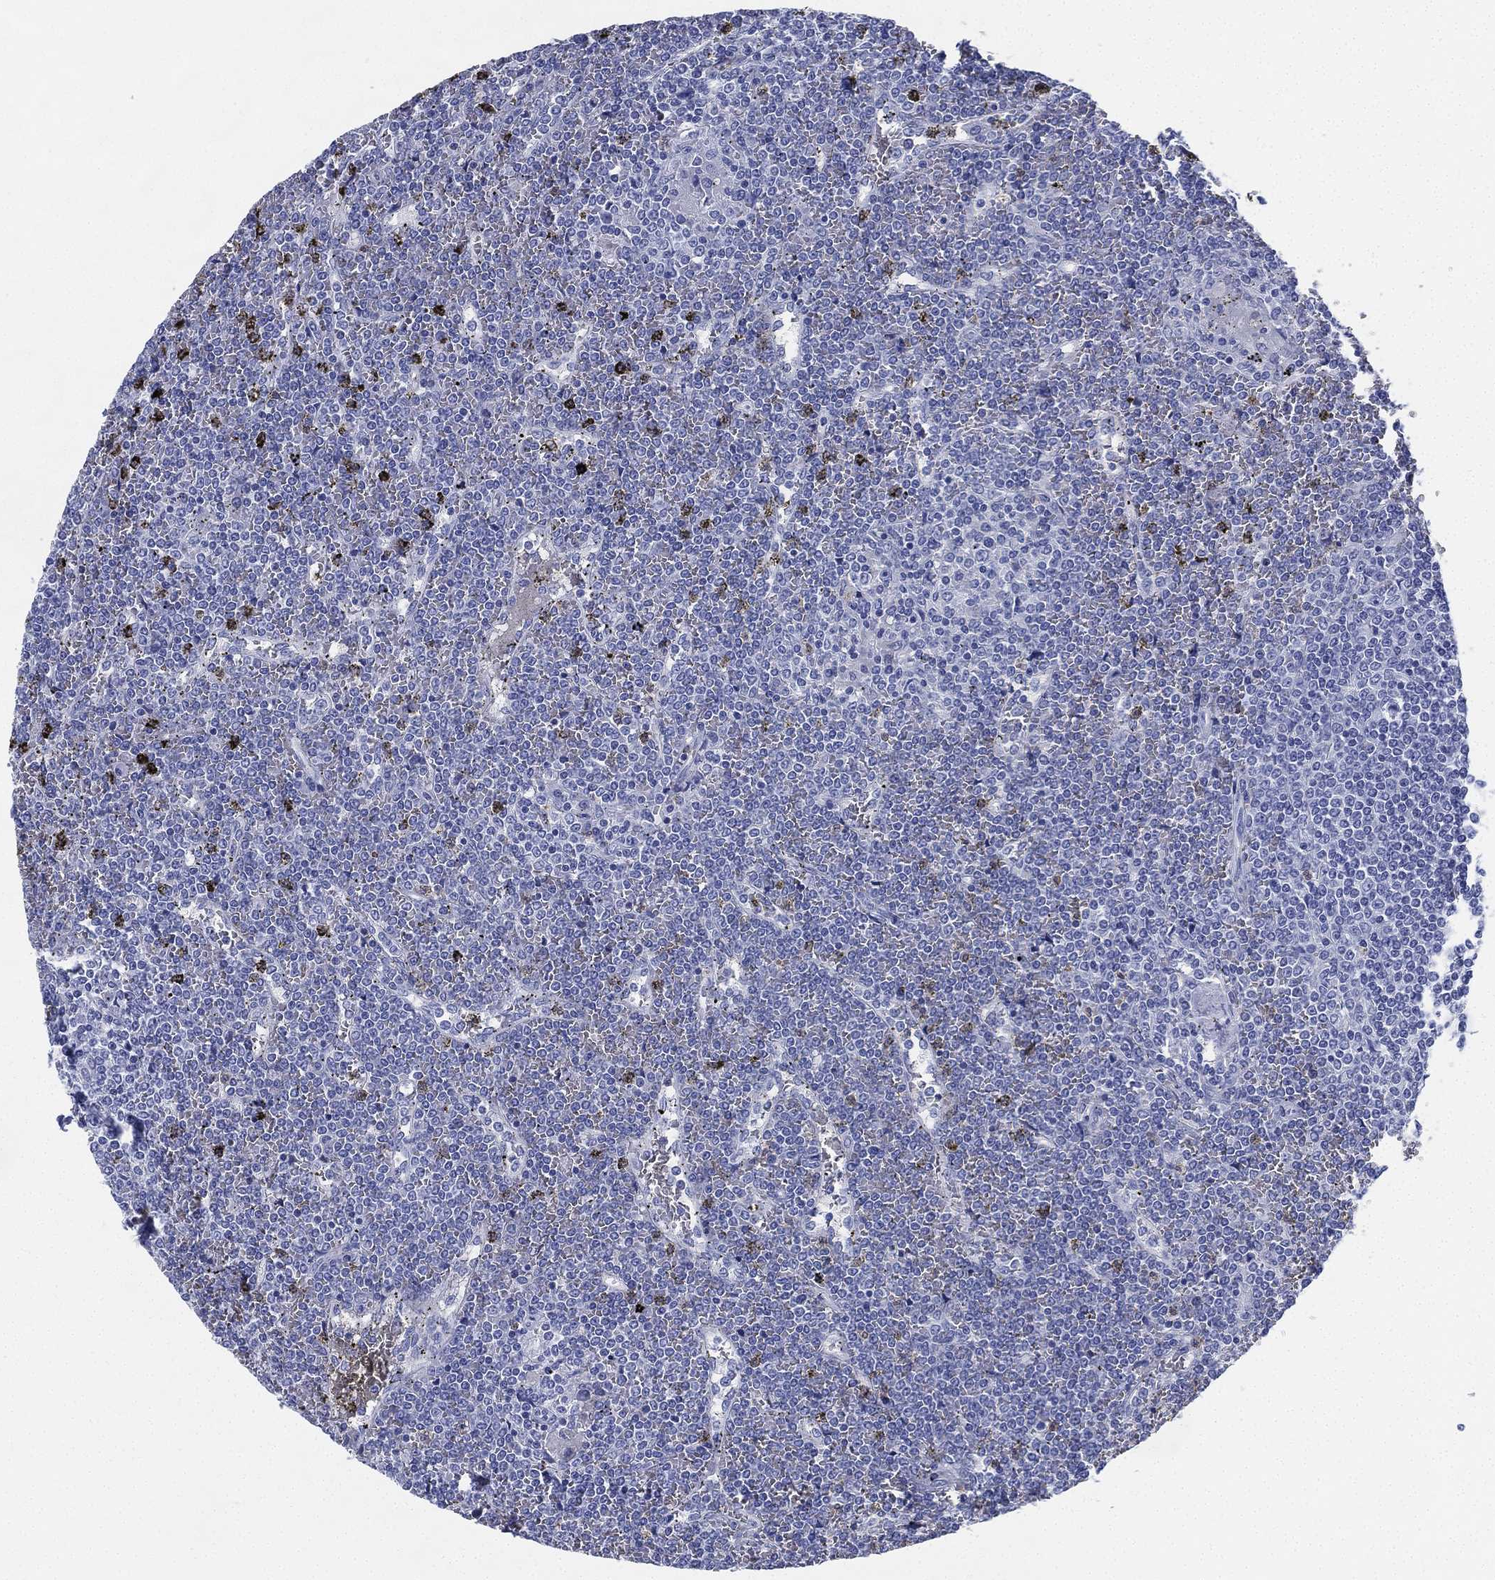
{"staining": {"intensity": "negative", "quantity": "none", "location": "none"}, "tissue": "lymphoma", "cell_type": "Tumor cells", "image_type": "cancer", "snomed": [{"axis": "morphology", "description": "Malignant lymphoma, non-Hodgkin's type, Low grade"}, {"axis": "topography", "description": "Spleen"}], "caption": "Tumor cells show no significant protein staining in low-grade malignant lymphoma, non-Hodgkin's type.", "gene": "DEFB121", "patient": {"sex": "female", "age": 19}}